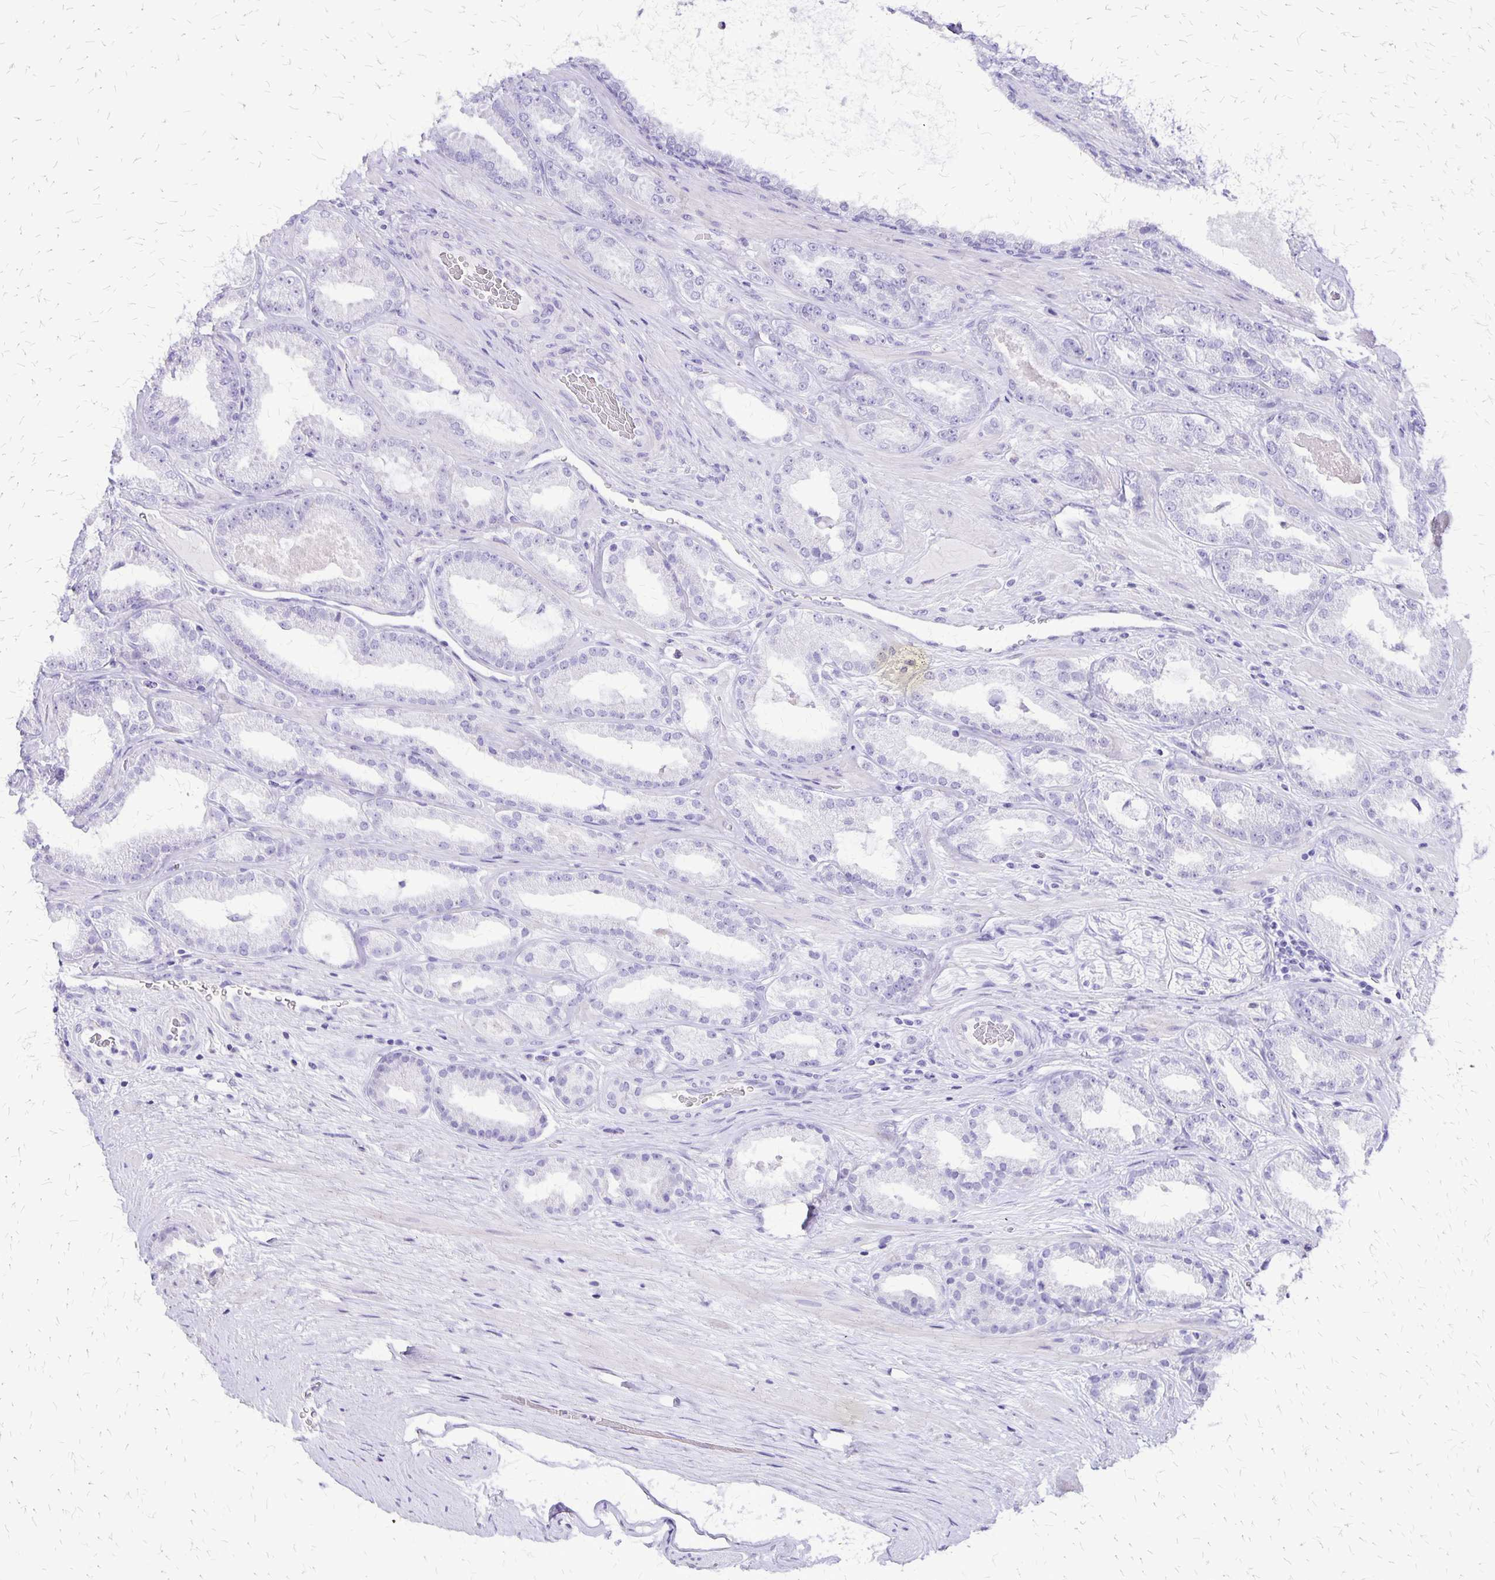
{"staining": {"intensity": "negative", "quantity": "none", "location": "none"}, "tissue": "prostate cancer", "cell_type": "Tumor cells", "image_type": "cancer", "snomed": [{"axis": "morphology", "description": "Adenocarcinoma, Low grade"}, {"axis": "topography", "description": "Prostate"}], "caption": "Human prostate cancer stained for a protein using immunohistochemistry (IHC) displays no staining in tumor cells.", "gene": "SLC13A2", "patient": {"sex": "male", "age": 61}}